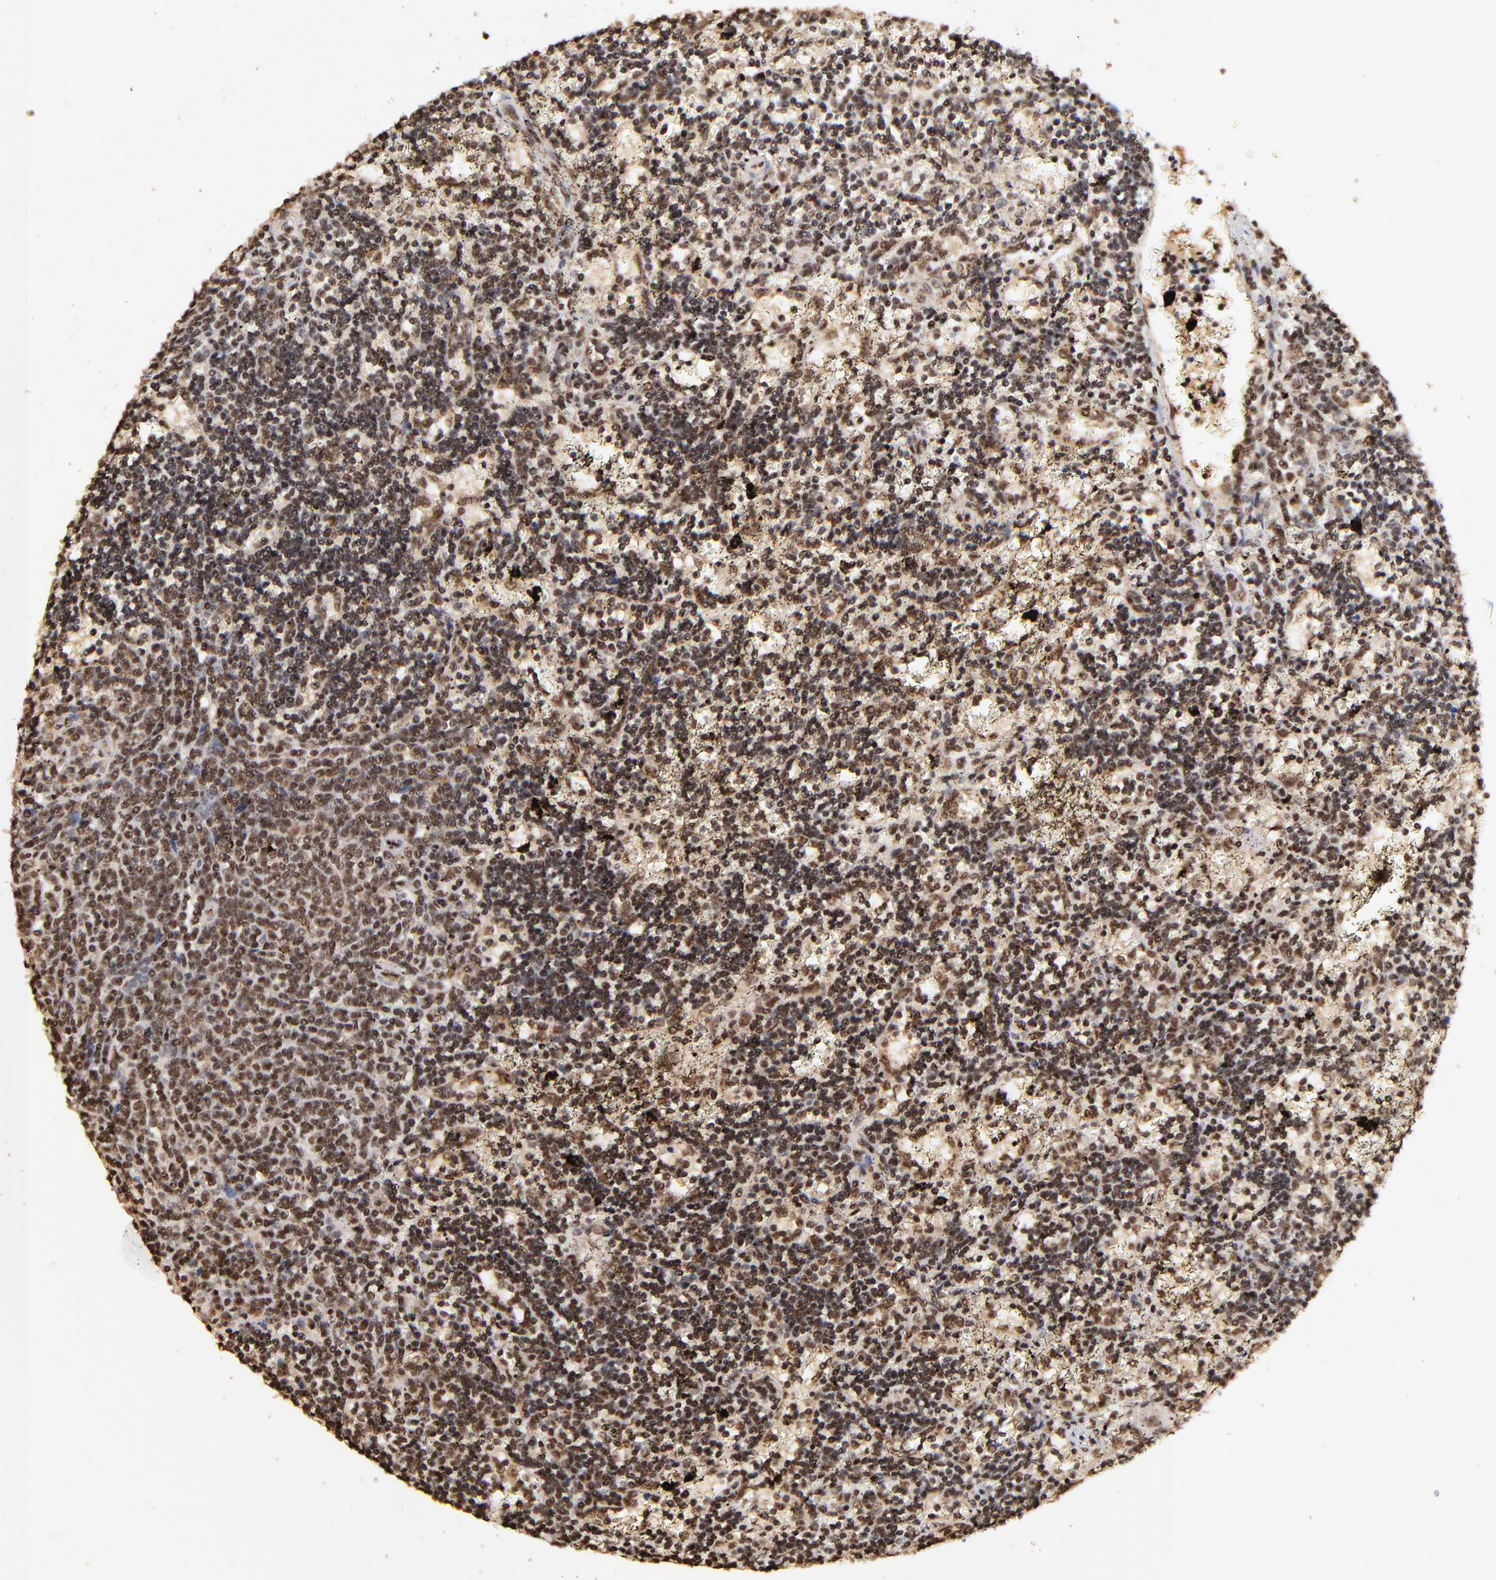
{"staining": {"intensity": "moderate", "quantity": ">75%", "location": "cytoplasmic/membranous,nuclear"}, "tissue": "lymphoma", "cell_type": "Tumor cells", "image_type": "cancer", "snomed": [{"axis": "morphology", "description": "Malignant lymphoma, non-Hodgkin's type, Low grade"}, {"axis": "topography", "description": "Spleen"}], "caption": "Protein expression by immunohistochemistry (IHC) shows moderate cytoplasmic/membranous and nuclear expression in approximately >75% of tumor cells in low-grade malignant lymphoma, non-Hodgkin's type.", "gene": "MED12", "patient": {"sex": "male", "age": 60}}